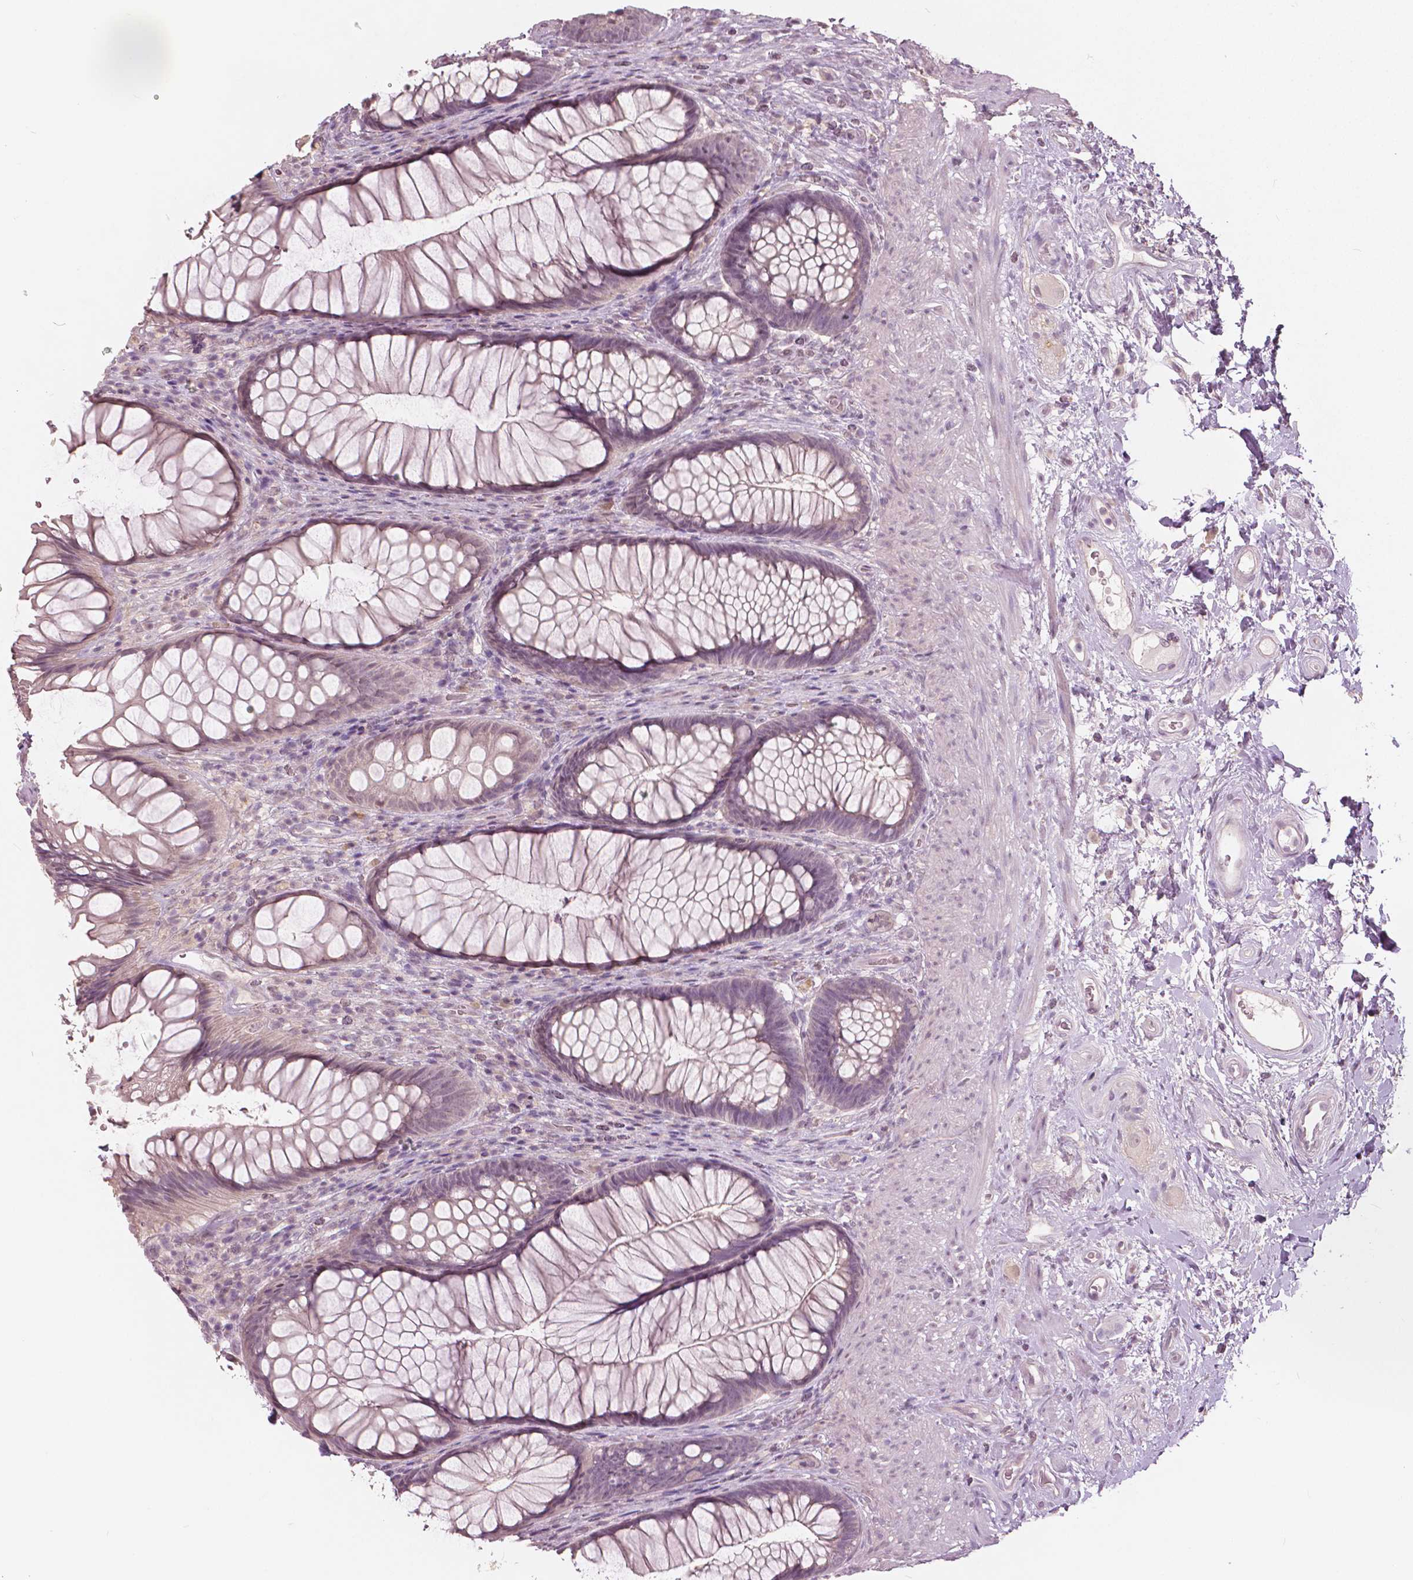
{"staining": {"intensity": "negative", "quantity": "none", "location": "none"}, "tissue": "rectum", "cell_type": "Glandular cells", "image_type": "normal", "snomed": [{"axis": "morphology", "description": "Normal tissue, NOS"}, {"axis": "topography", "description": "Smooth muscle"}, {"axis": "topography", "description": "Rectum"}], "caption": "DAB (3,3'-diaminobenzidine) immunohistochemical staining of benign human rectum exhibits no significant positivity in glandular cells. Brightfield microscopy of immunohistochemistry (IHC) stained with DAB (brown) and hematoxylin (blue), captured at high magnification.", "gene": "NANOG", "patient": {"sex": "male", "age": 53}}